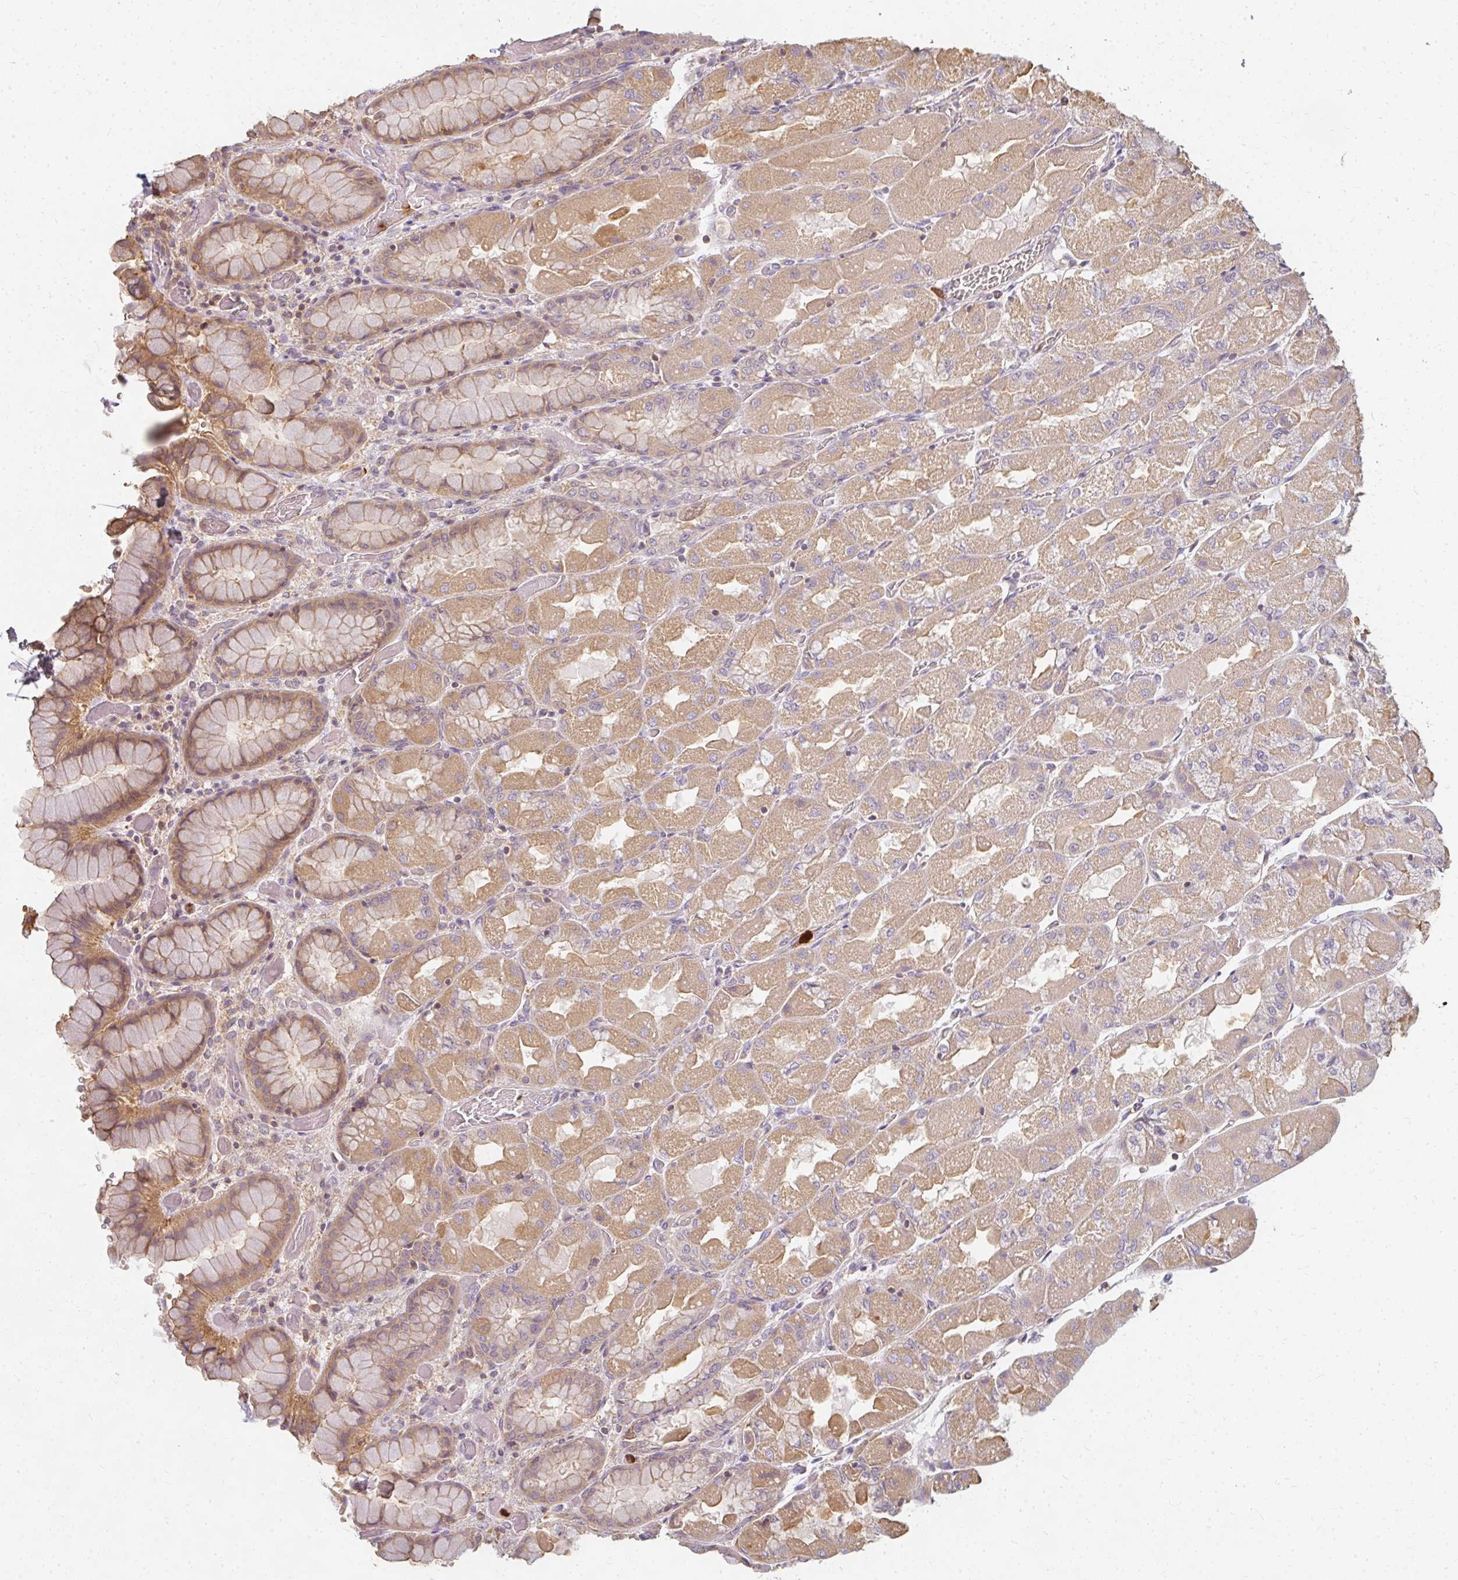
{"staining": {"intensity": "moderate", "quantity": ">75%", "location": "cytoplasmic/membranous"}, "tissue": "stomach", "cell_type": "Glandular cells", "image_type": "normal", "snomed": [{"axis": "morphology", "description": "Normal tissue, NOS"}, {"axis": "topography", "description": "Stomach"}], "caption": "Glandular cells show medium levels of moderate cytoplasmic/membranous staining in about >75% of cells in normal stomach.", "gene": "CNTRL", "patient": {"sex": "female", "age": 61}}